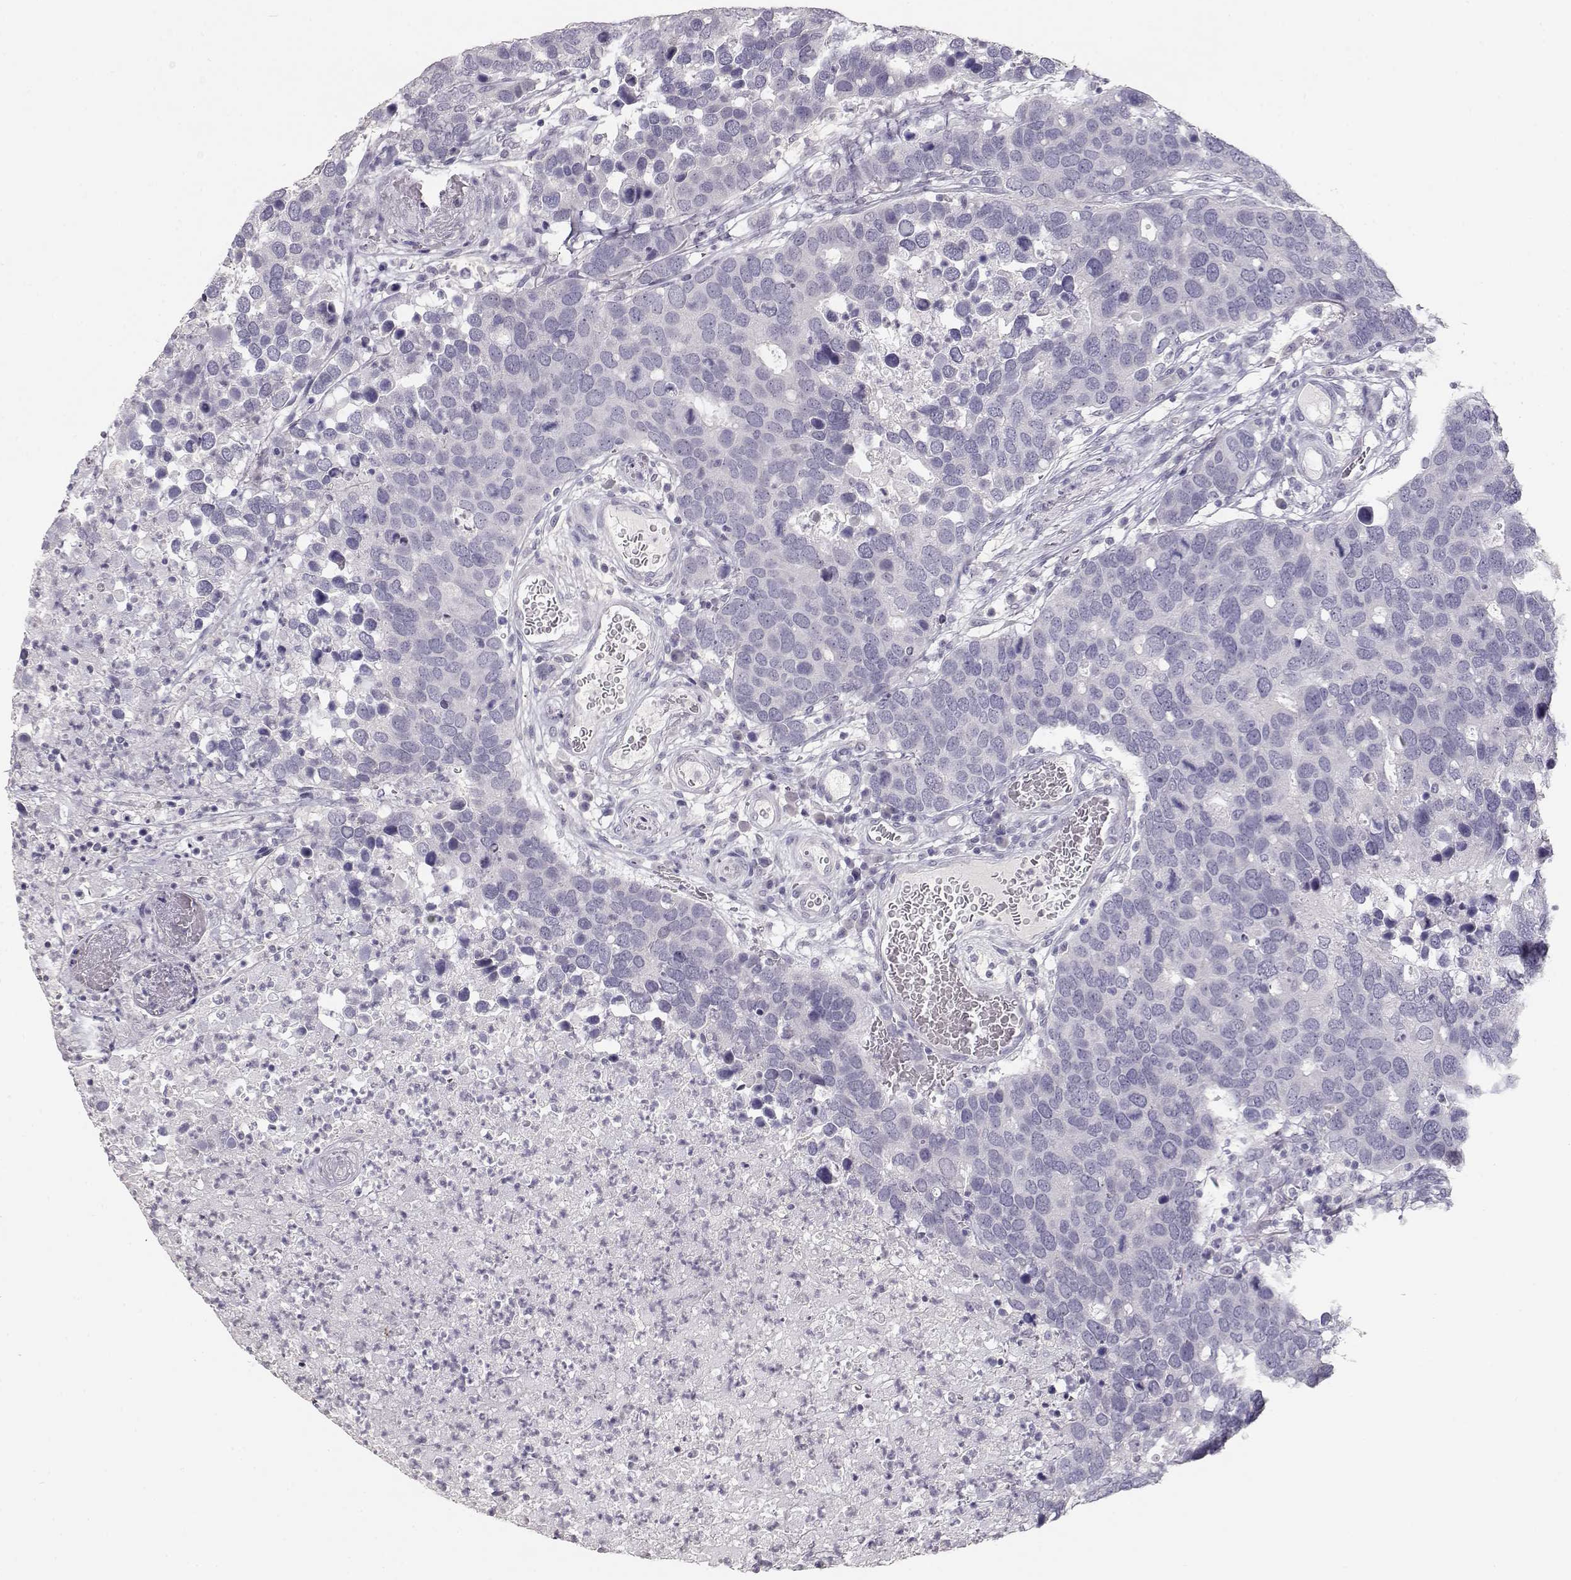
{"staining": {"intensity": "negative", "quantity": "none", "location": "none"}, "tissue": "breast cancer", "cell_type": "Tumor cells", "image_type": "cancer", "snomed": [{"axis": "morphology", "description": "Duct carcinoma"}, {"axis": "topography", "description": "Breast"}], "caption": "Tumor cells show no significant expression in breast invasive ductal carcinoma.", "gene": "TKTL1", "patient": {"sex": "female", "age": 83}}